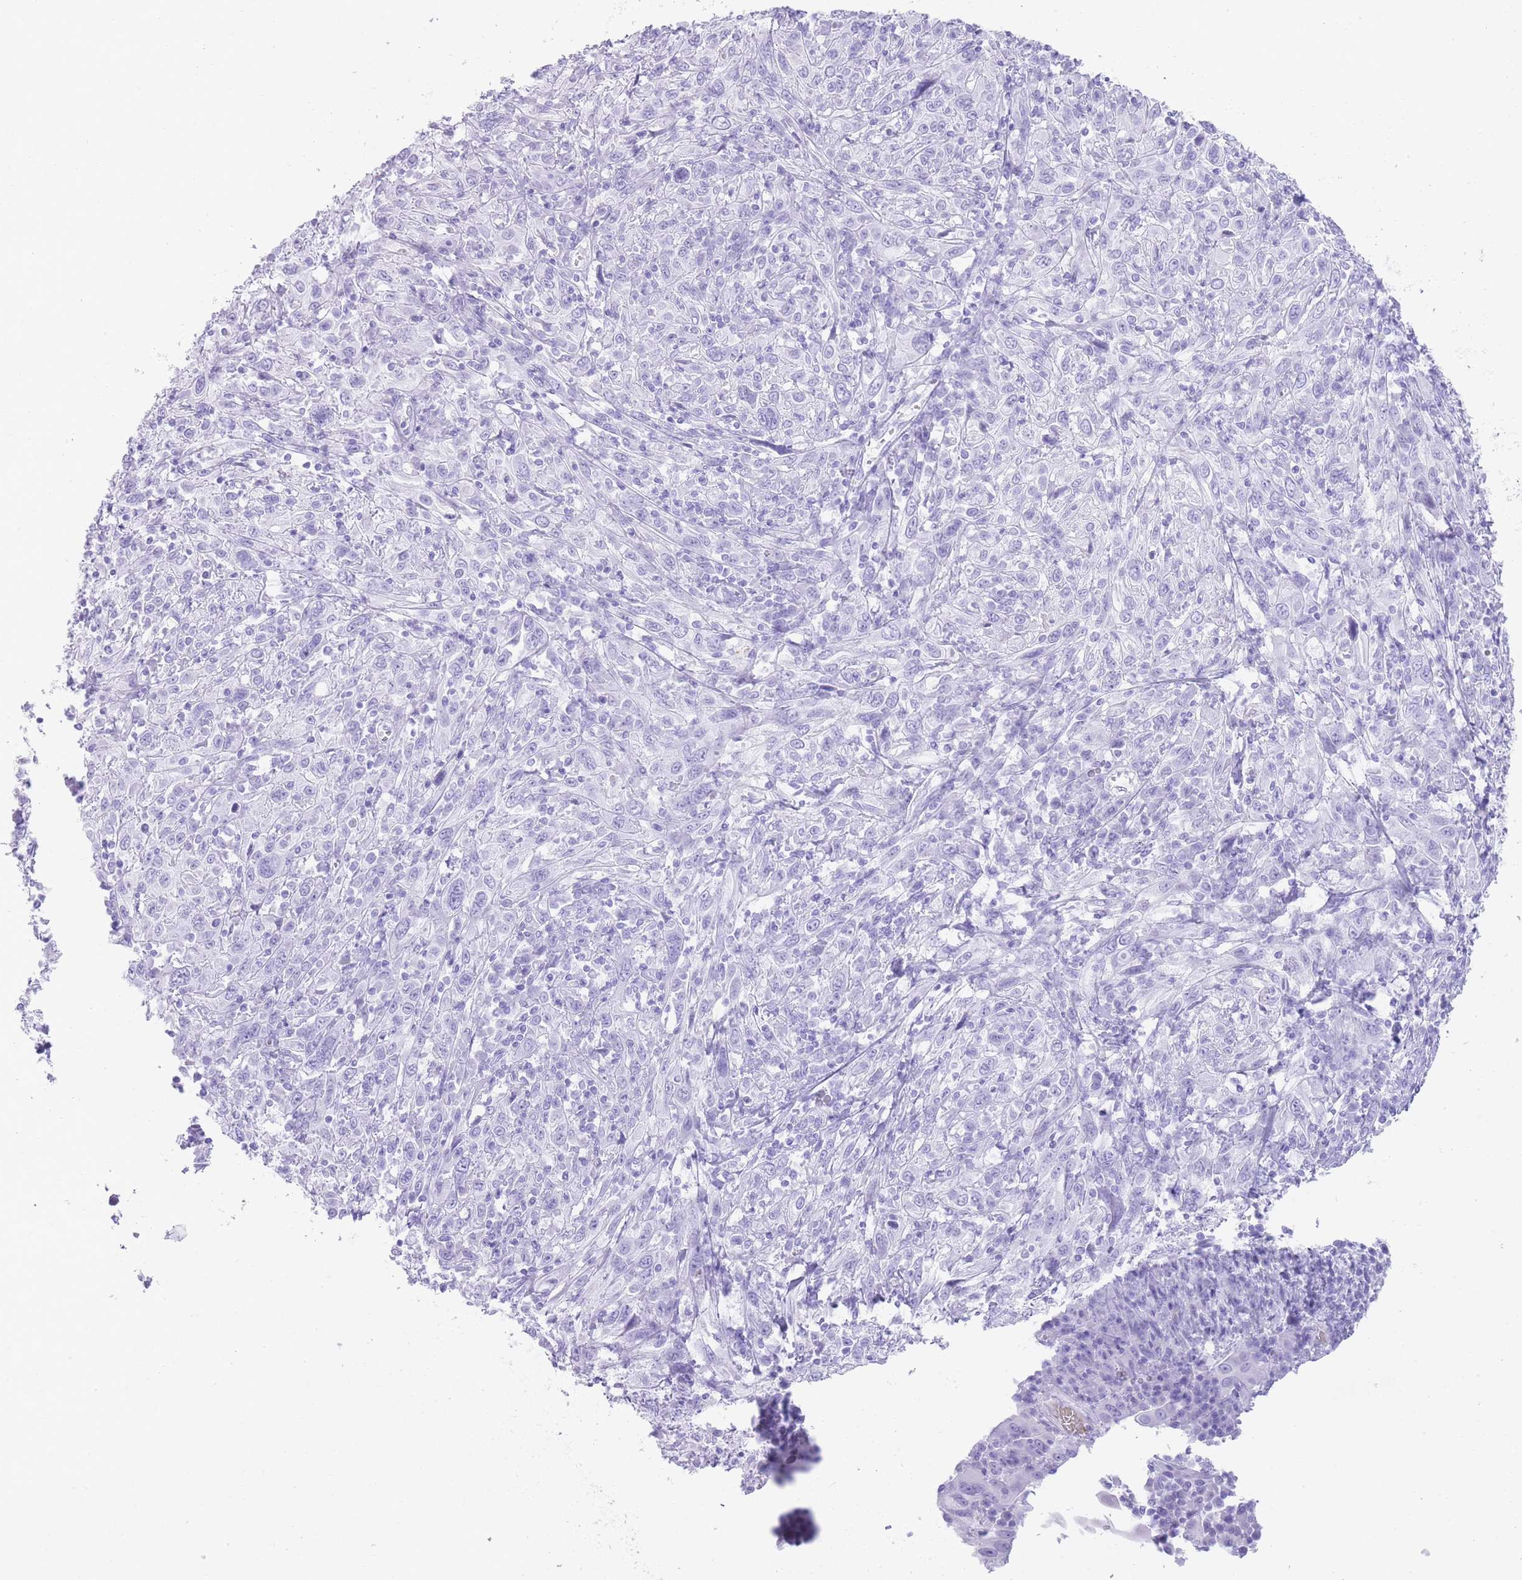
{"staining": {"intensity": "negative", "quantity": "none", "location": "none"}, "tissue": "cervical cancer", "cell_type": "Tumor cells", "image_type": "cancer", "snomed": [{"axis": "morphology", "description": "Squamous cell carcinoma, NOS"}, {"axis": "topography", "description": "Cervix"}], "caption": "This histopathology image is of cervical squamous cell carcinoma stained with immunohistochemistry (IHC) to label a protein in brown with the nuclei are counter-stained blue. There is no positivity in tumor cells.", "gene": "ELOA2", "patient": {"sex": "female", "age": 46}}